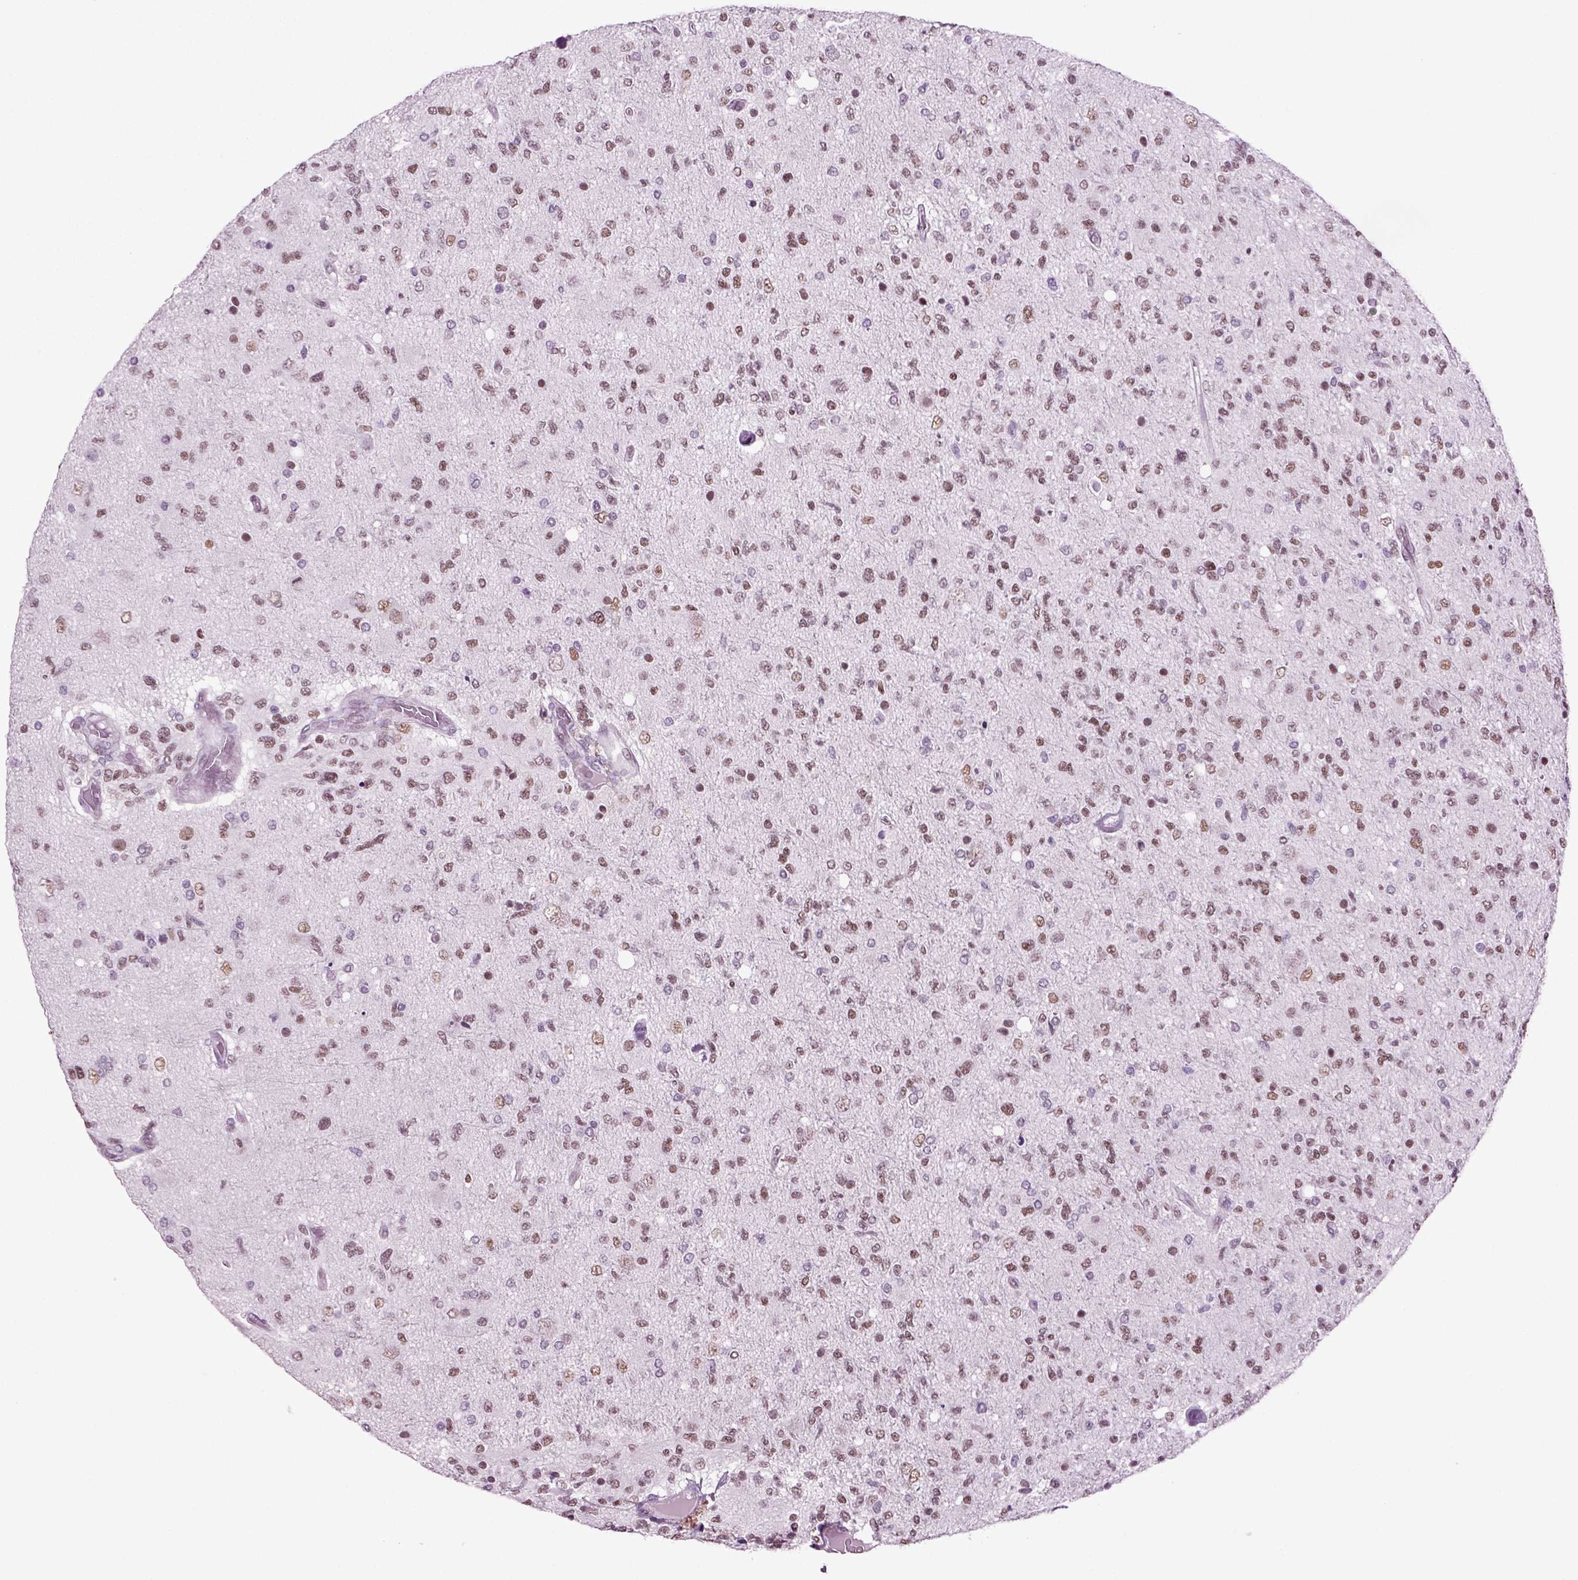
{"staining": {"intensity": "moderate", "quantity": ">75%", "location": "nuclear"}, "tissue": "glioma", "cell_type": "Tumor cells", "image_type": "cancer", "snomed": [{"axis": "morphology", "description": "Glioma, malignant, High grade"}, {"axis": "topography", "description": "Cerebral cortex"}], "caption": "Immunohistochemistry (IHC) (DAB (3,3'-diaminobenzidine)) staining of glioma reveals moderate nuclear protein staining in approximately >75% of tumor cells.", "gene": "RFX3", "patient": {"sex": "male", "age": 70}}